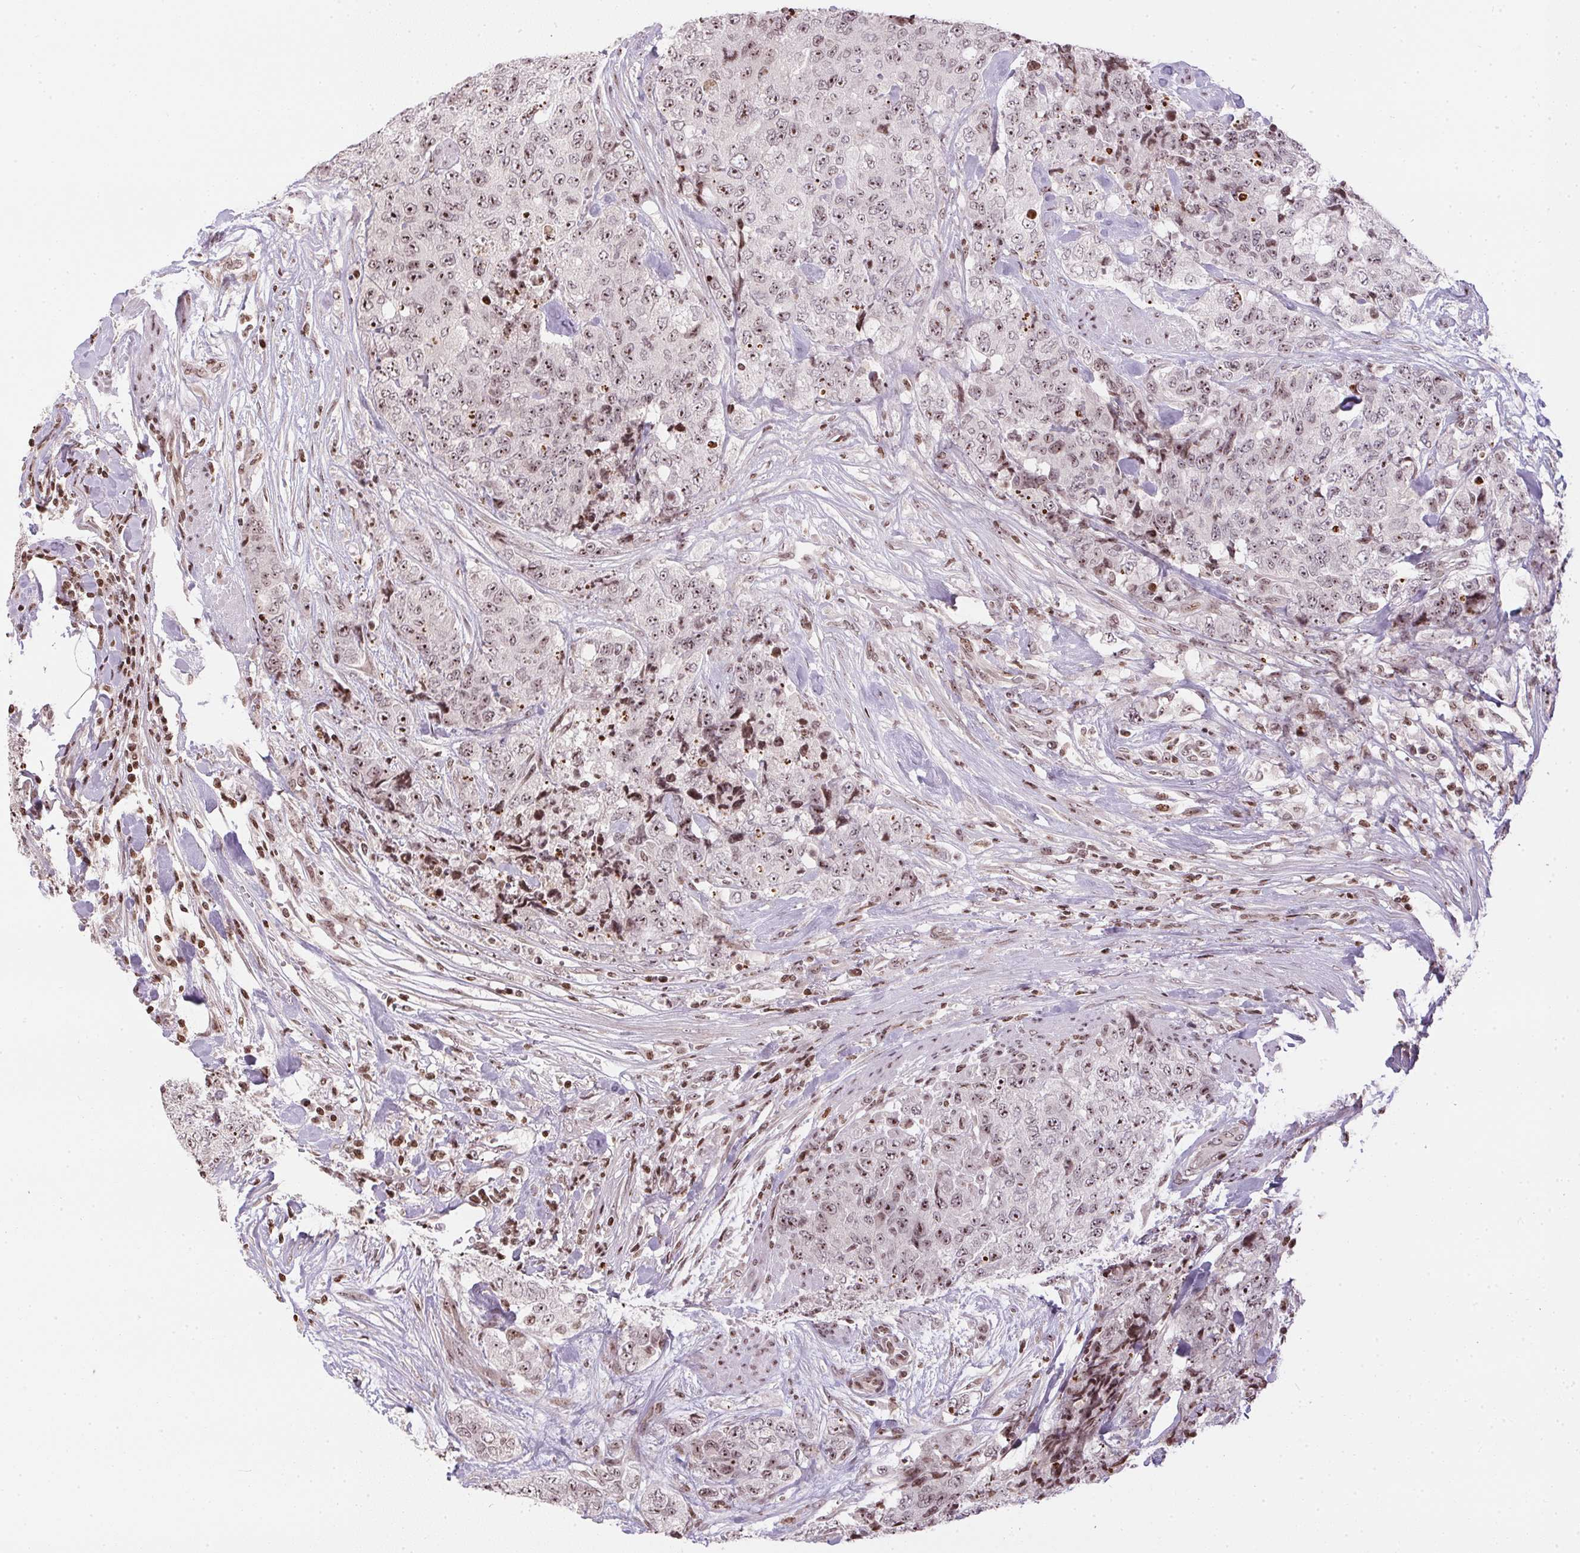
{"staining": {"intensity": "weak", "quantity": "25%-75%", "location": "nuclear"}, "tissue": "urothelial cancer", "cell_type": "Tumor cells", "image_type": "cancer", "snomed": [{"axis": "morphology", "description": "Urothelial carcinoma, High grade"}, {"axis": "topography", "description": "Urinary bladder"}], "caption": "IHC photomicrograph of human urothelial carcinoma (high-grade) stained for a protein (brown), which displays low levels of weak nuclear positivity in approximately 25%-75% of tumor cells.", "gene": "RNF181", "patient": {"sex": "female", "age": 78}}